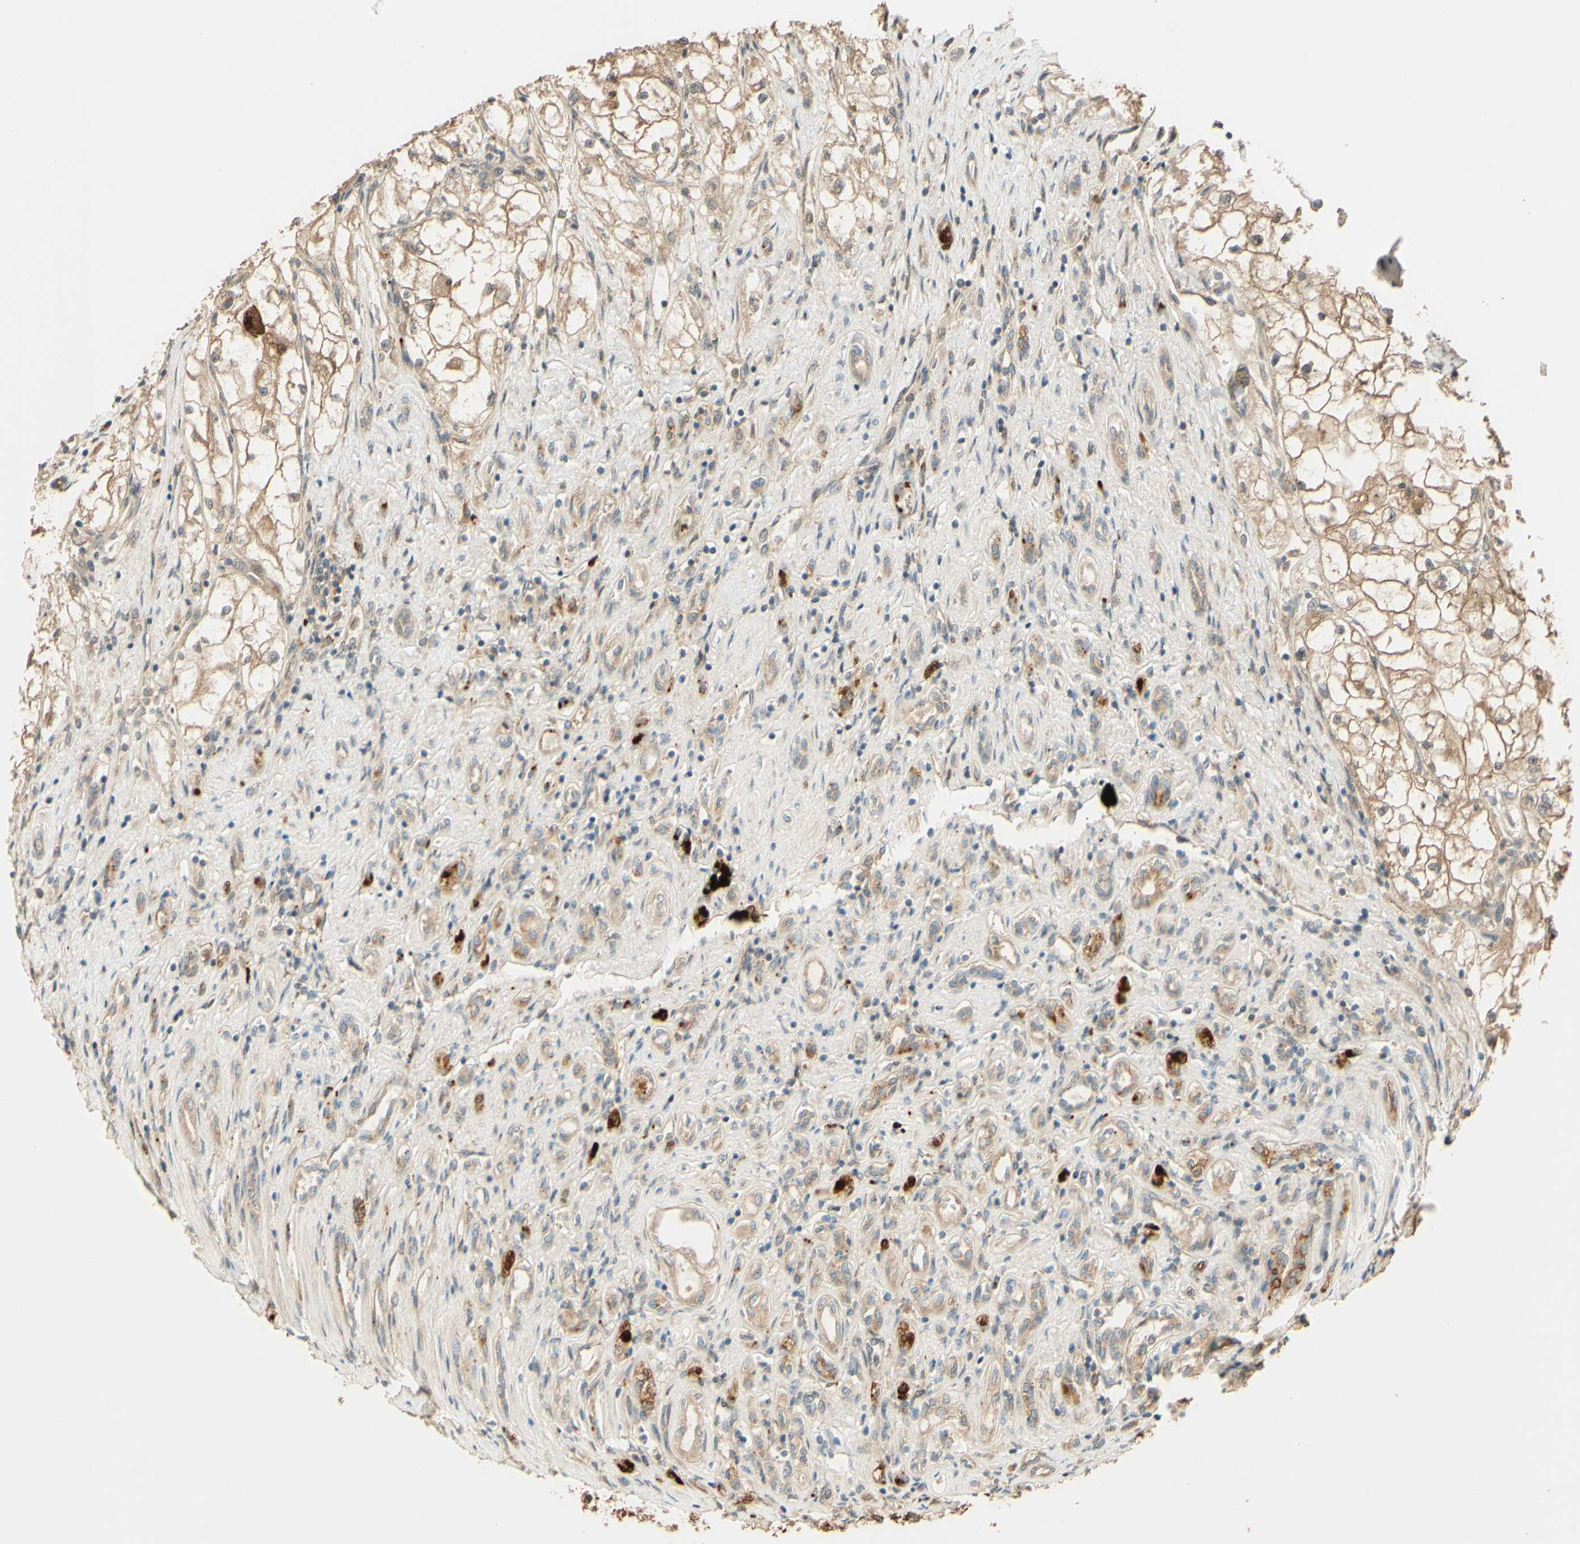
{"staining": {"intensity": "weak", "quantity": ">75%", "location": "cytoplasmic/membranous"}, "tissue": "renal cancer", "cell_type": "Tumor cells", "image_type": "cancer", "snomed": [{"axis": "morphology", "description": "Adenocarcinoma, NOS"}, {"axis": "topography", "description": "Kidney"}], "caption": "Tumor cells reveal weak cytoplasmic/membranous expression in approximately >75% of cells in renal cancer. The staining is performed using DAB (3,3'-diaminobenzidine) brown chromogen to label protein expression. The nuclei are counter-stained blue using hematoxylin.", "gene": "RNF19A", "patient": {"sex": "female", "age": 70}}